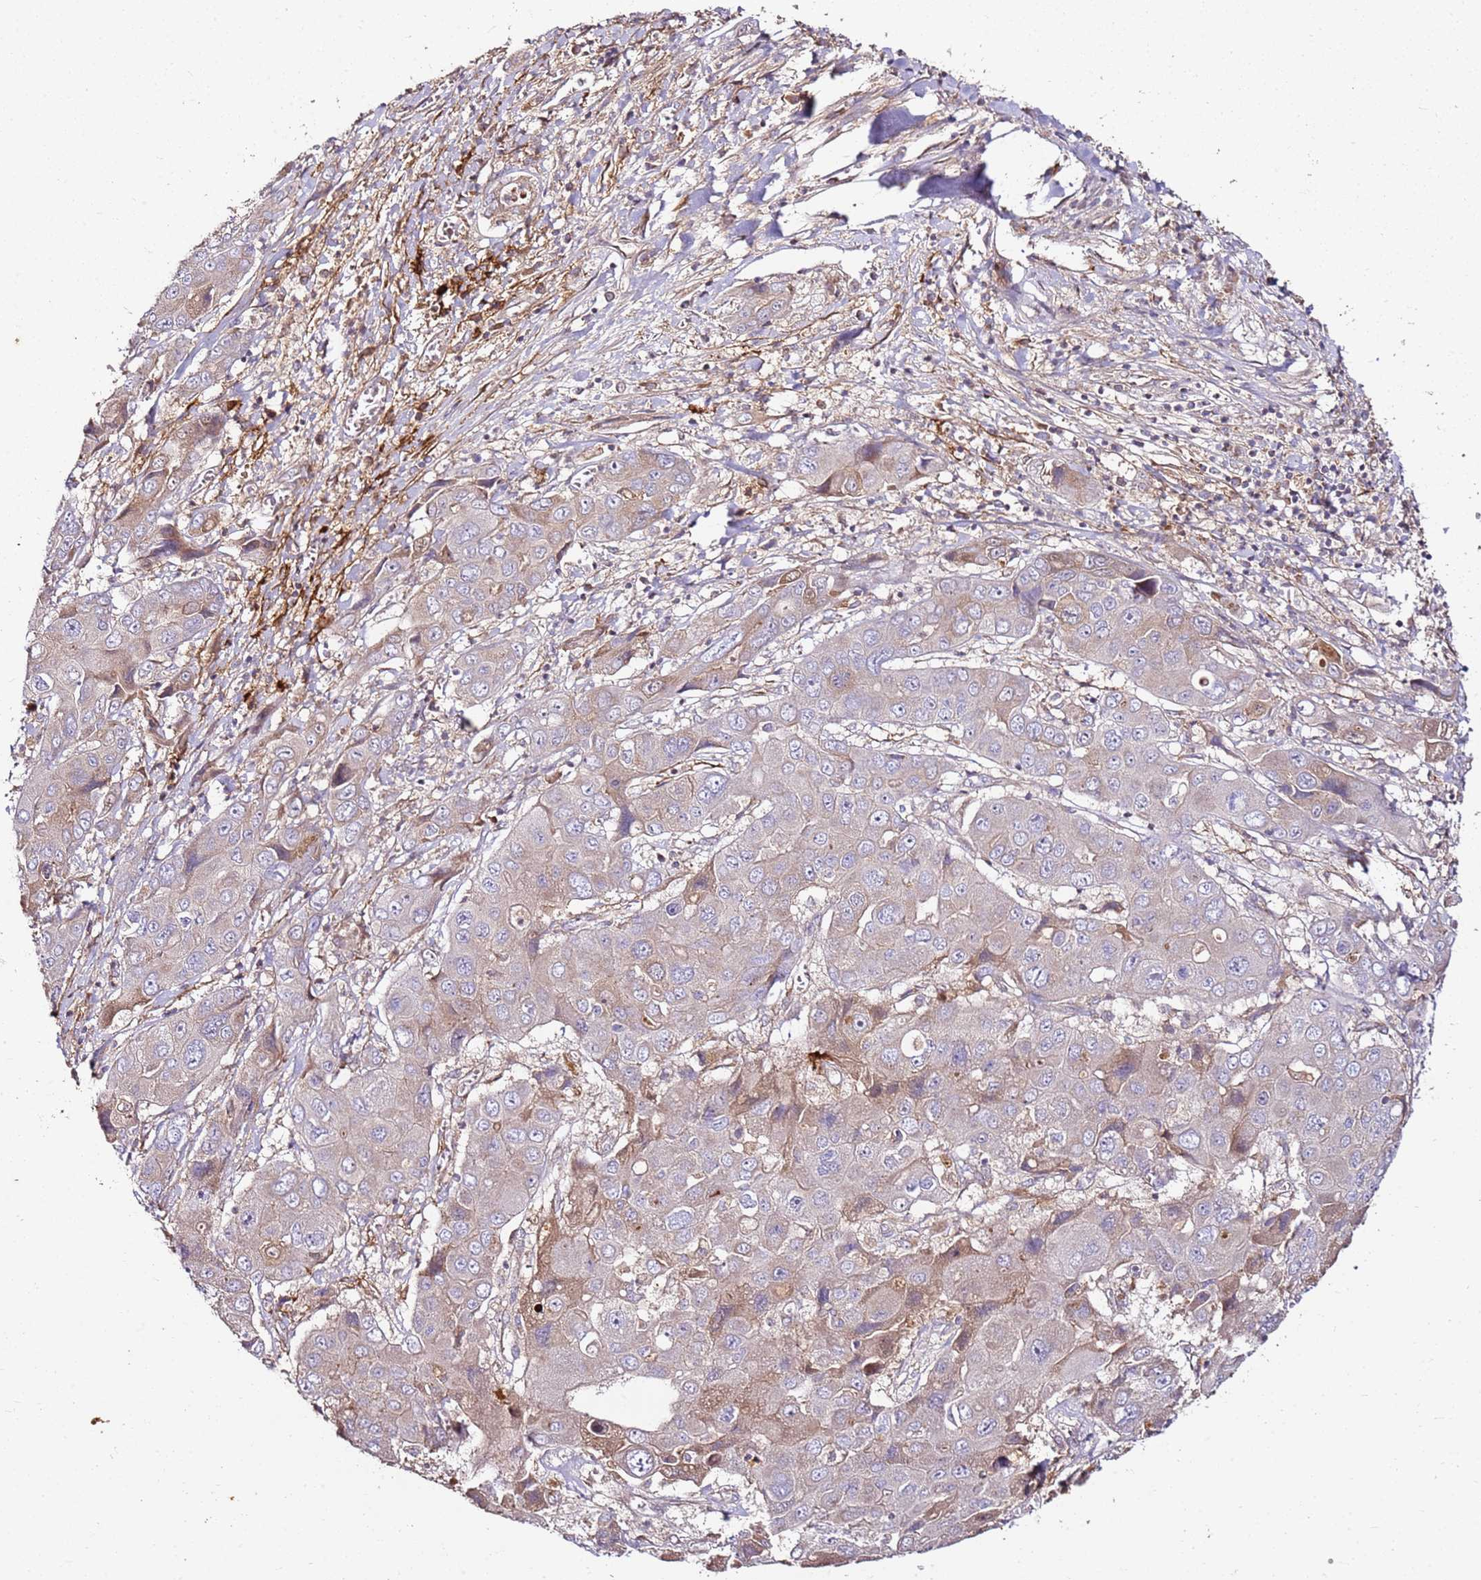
{"staining": {"intensity": "weak", "quantity": "25%-75%", "location": "cytoplasmic/membranous"}, "tissue": "liver cancer", "cell_type": "Tumor cells", "image_type": "cancer", "snomed": [{"axis": "morphology", "description": "Cholangiocarcinoma"}, {"axis": "topography", "description": "Liver"}], "caption": "The micrograph shows a brown stain indicating the presence of a protein in the cytoplasmic/membranous of tumor cells in liver cancer (cholangiocarcinoma). (IHC, brightfield microscopy, high magnification).", "gene": "KRTAP21-3", "patient": {"sex": "male", "age": 67}}